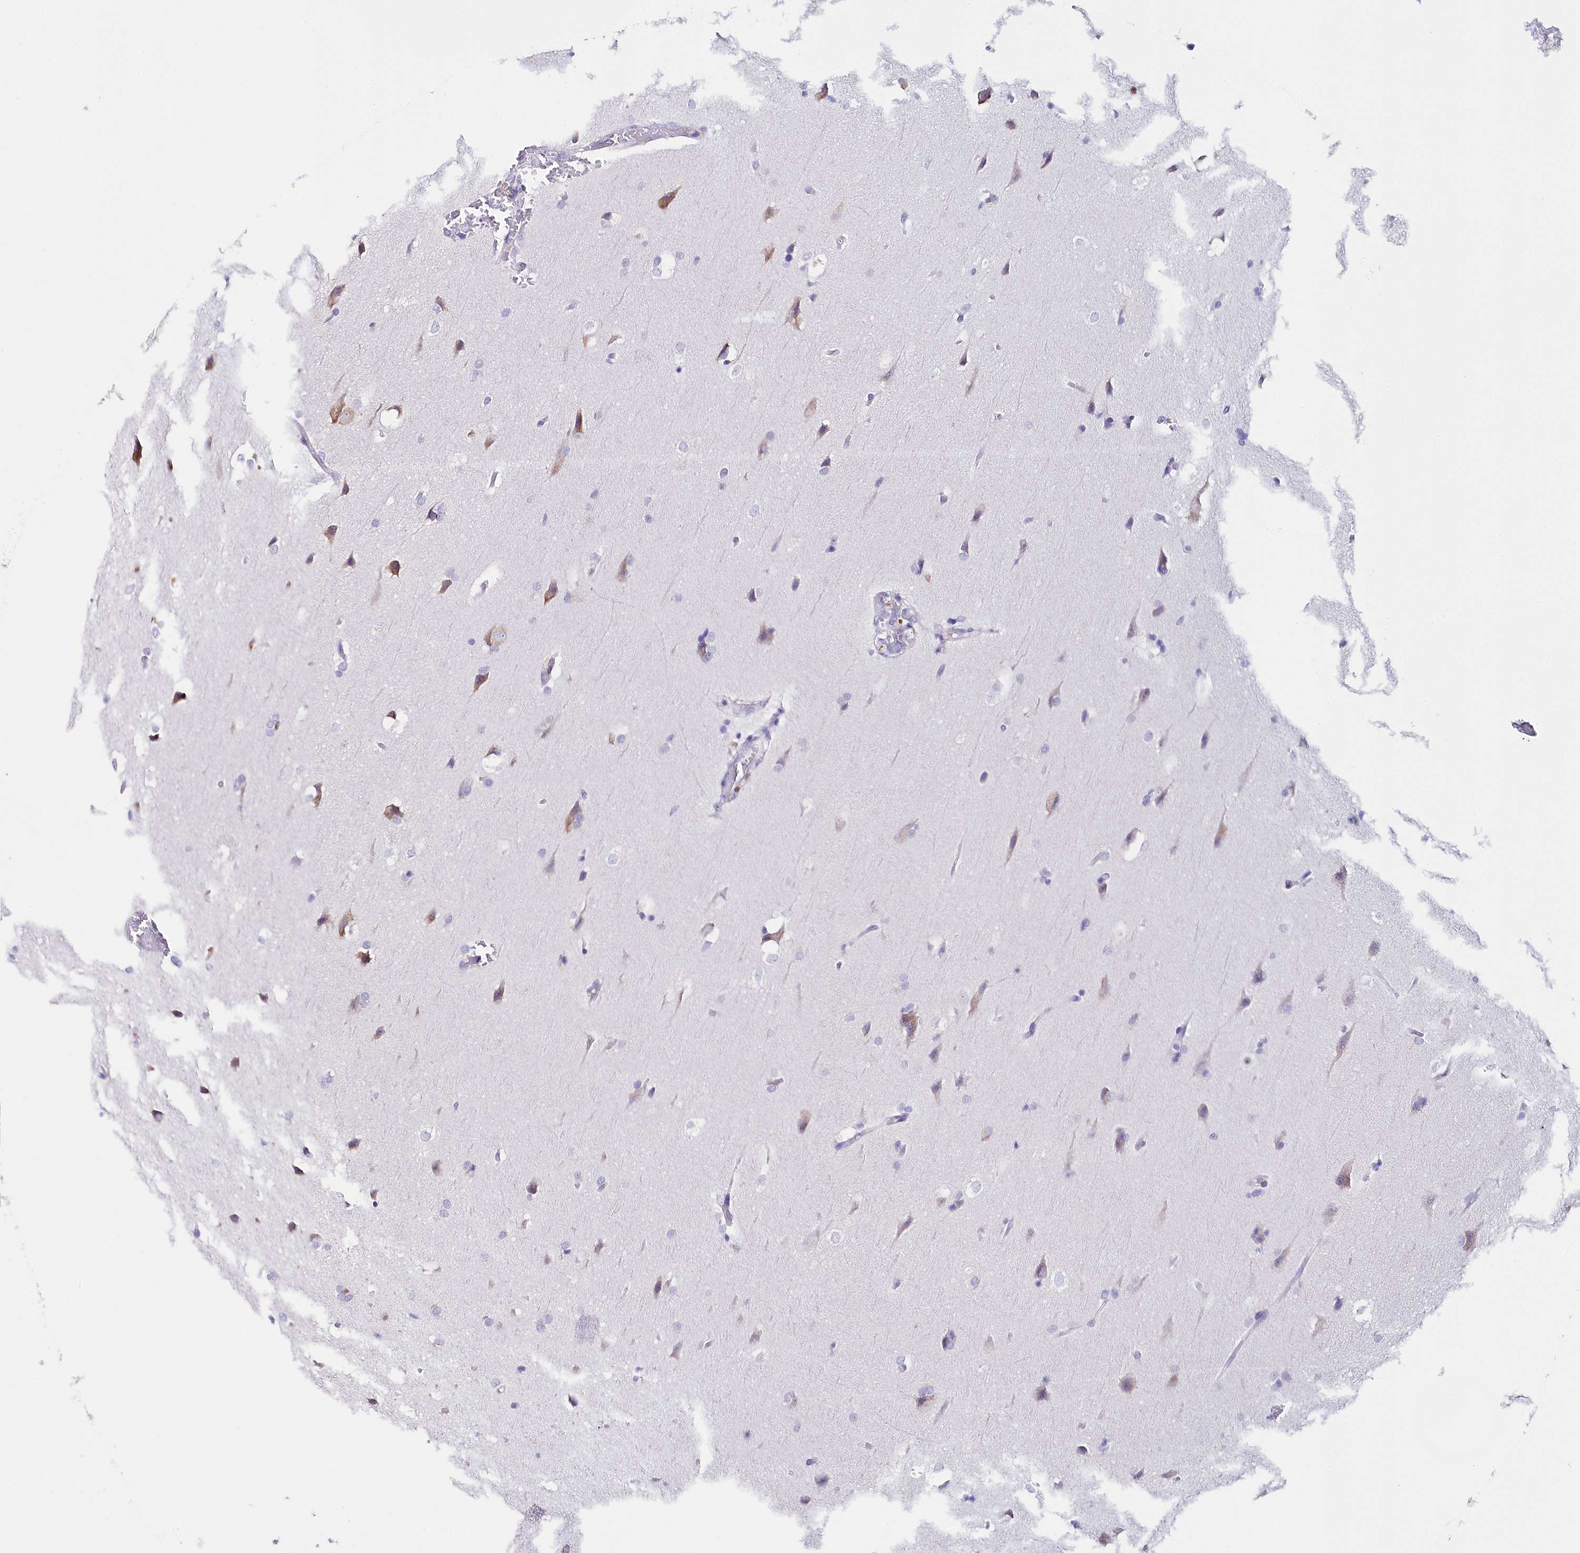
{"staining": {"intensity": "negative", "quantity": "none", "location": "none"}, "tissue": "glioma", "cell_type": "Tumor cells", "image_type": "cancer", "snomed": [{"axis": "morphology", "description": "Glioma, malignant, Low grade"}, {"axis": "topography", "description": "Brain"}], "caption": "Protein analysis of malignant low-grade glioma exhibits no significant staining in tumor cells.", "gene": "CSN3", "patient": {"sex": "female", "age": 37}}